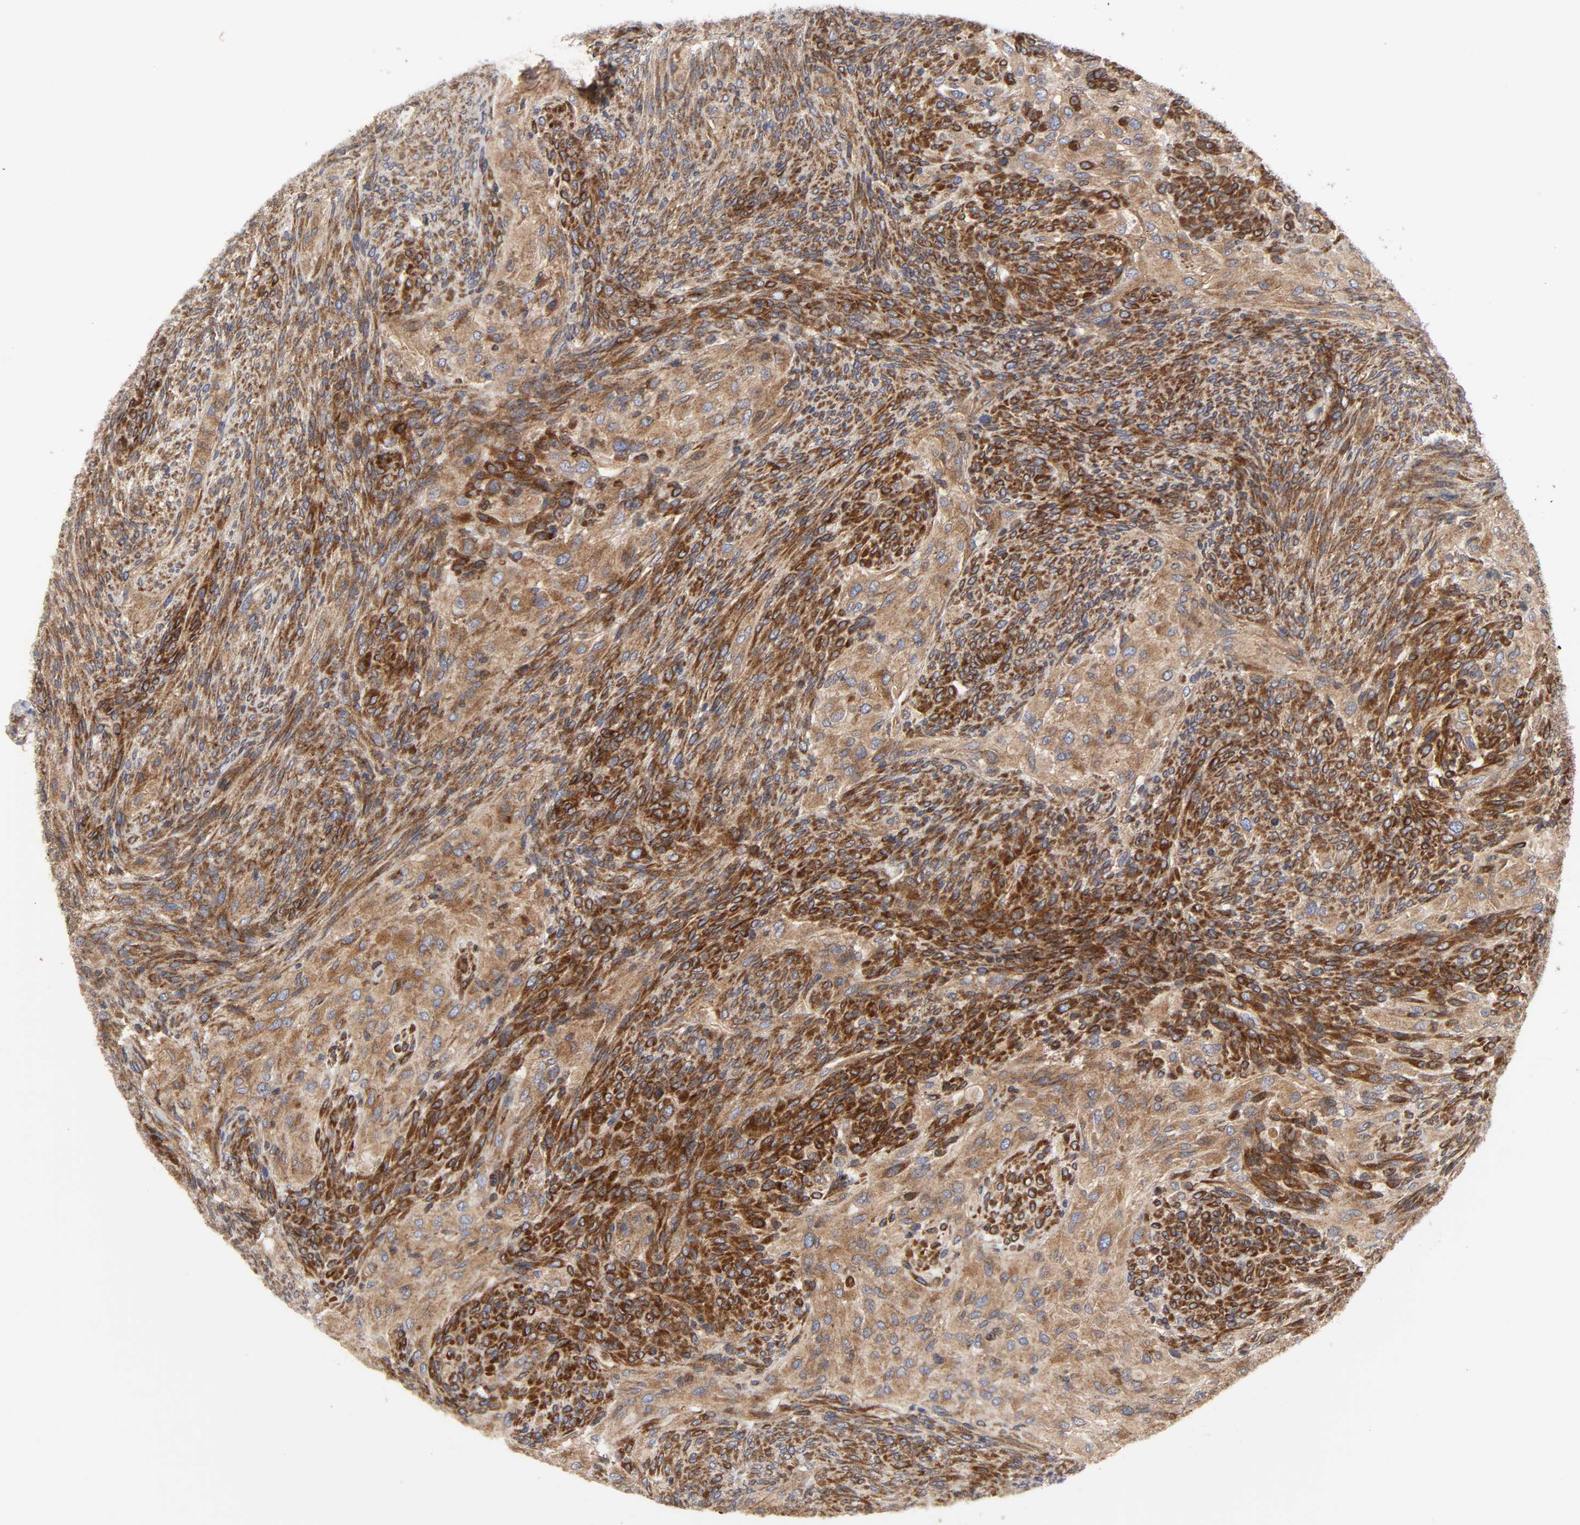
{"staining": {"intensity": "strong", "quantity": ">75%", "location": "cytoplasmic/membranous"}, "tissue": "glioma", "cell_type": "Tumor cells", "image_type": "cancer", "snomed": [{"axis": "morphology", "description": "Glioma, malignant, High grade"}, {"axis": "topography", "description": "Cerebral cortex"}], "caption": "Malignant high-grade glioma stained with a protein marker demonstrates strong staining in tumor cells.", "gene": "POR", "patient": {"sex": "female", "age": 55}}